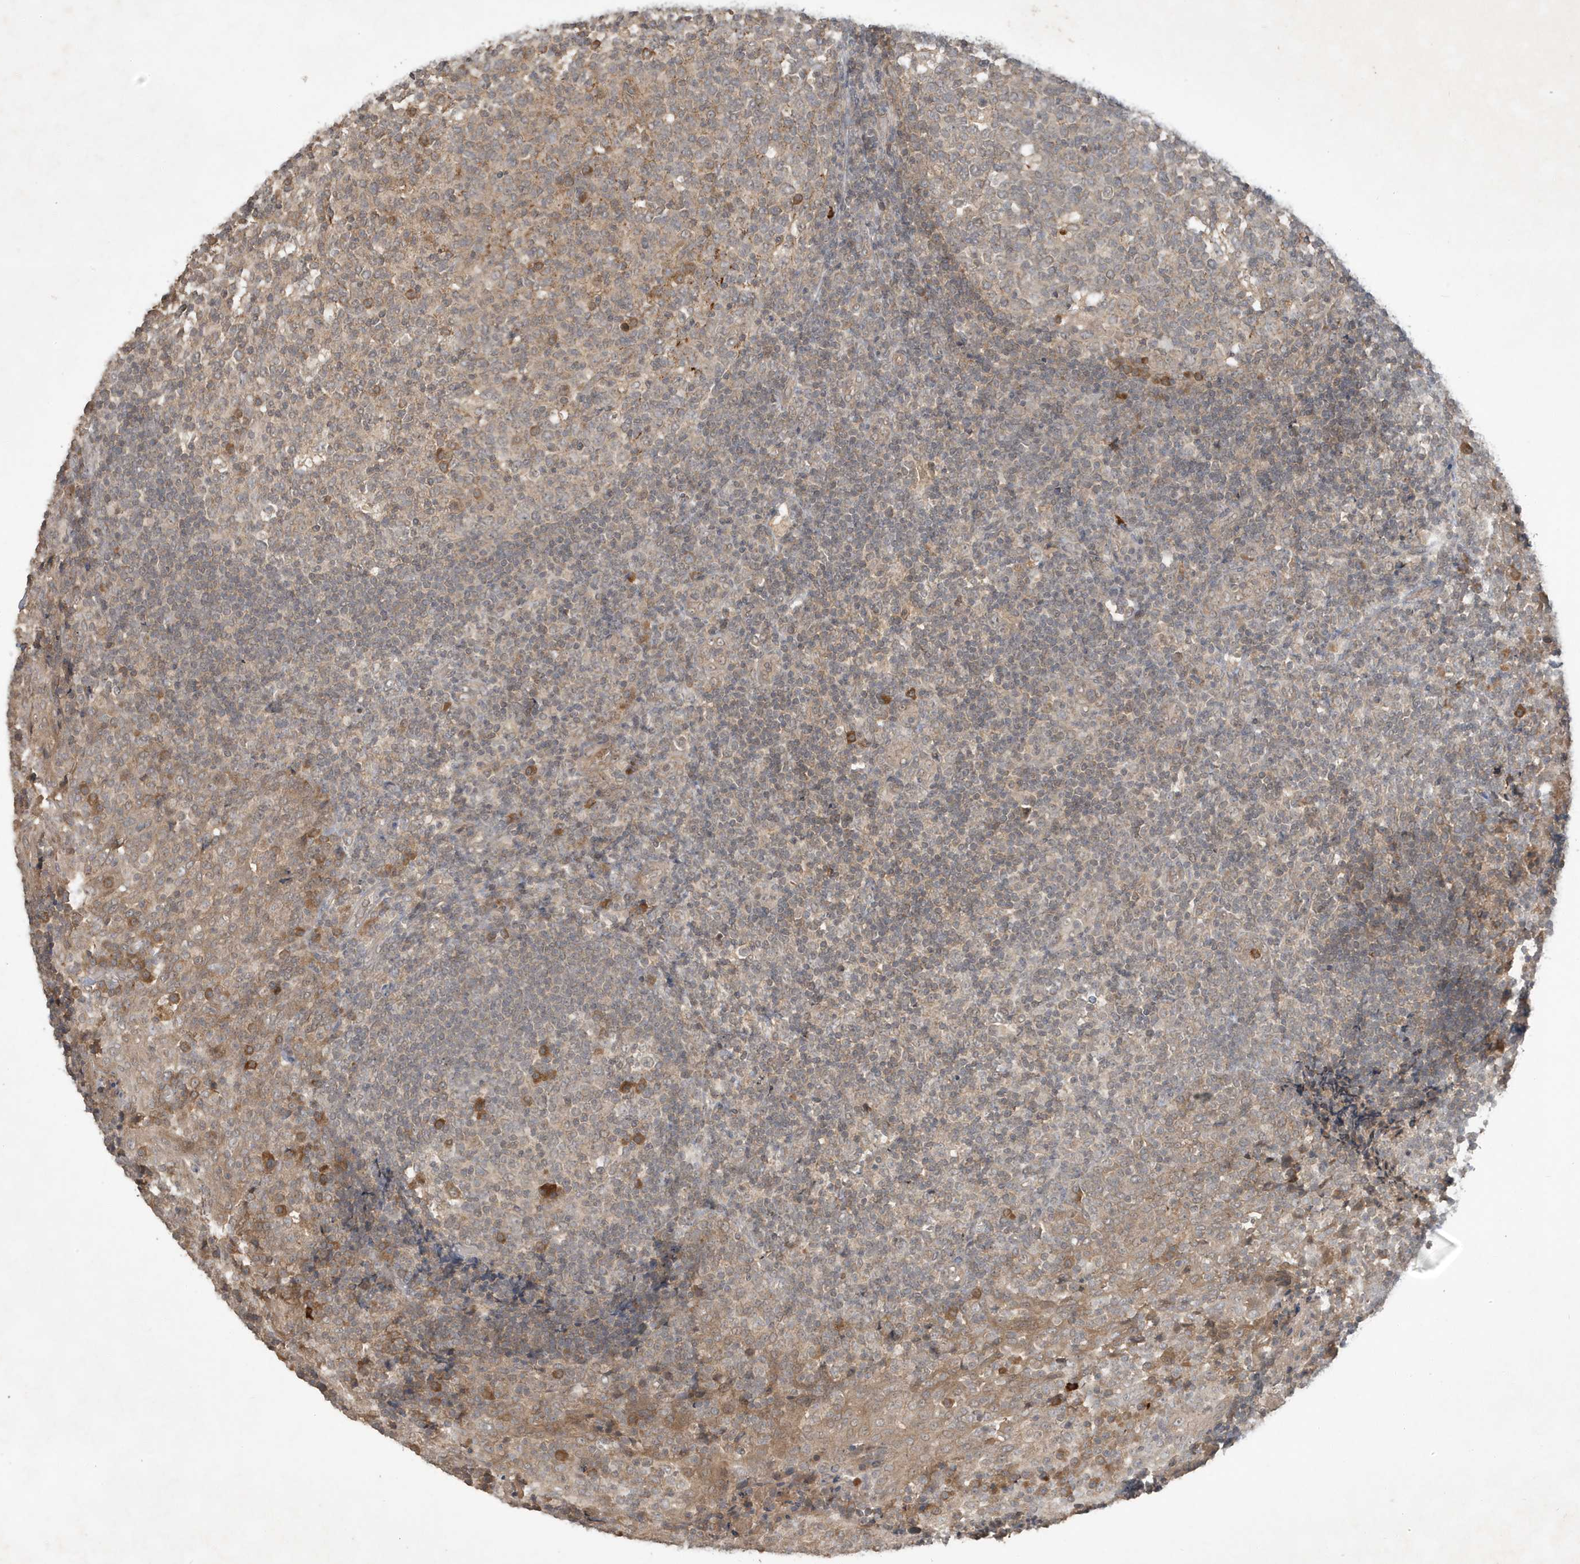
{"staining": {"intensity": "moderate", "quantity": "<25%", "location": "cytoplasmic/membranous"}, "tissue": "tonsil", "cell_type": "Germinal center cells", "image_type": "normal", "snomed": [{"axis": "morphology", "description": "Normal tissue, NOS"}, {"axis": "topography", "description": "Tonsil"}], "caption": "Immunohistochemical staining of unremarkable tonsil displays <25% levels of moderate cytoplasmic/membranous protein expression in approximately <25% of germinal center cells. Using DAB (3,3'-diaminobenzidine) (brown) and hematoxylin (blue) stains, captured at high magnification using brightfield microscopy.", "gene": "ABCB9", "patient": {"sex": "female", "age": 19}}